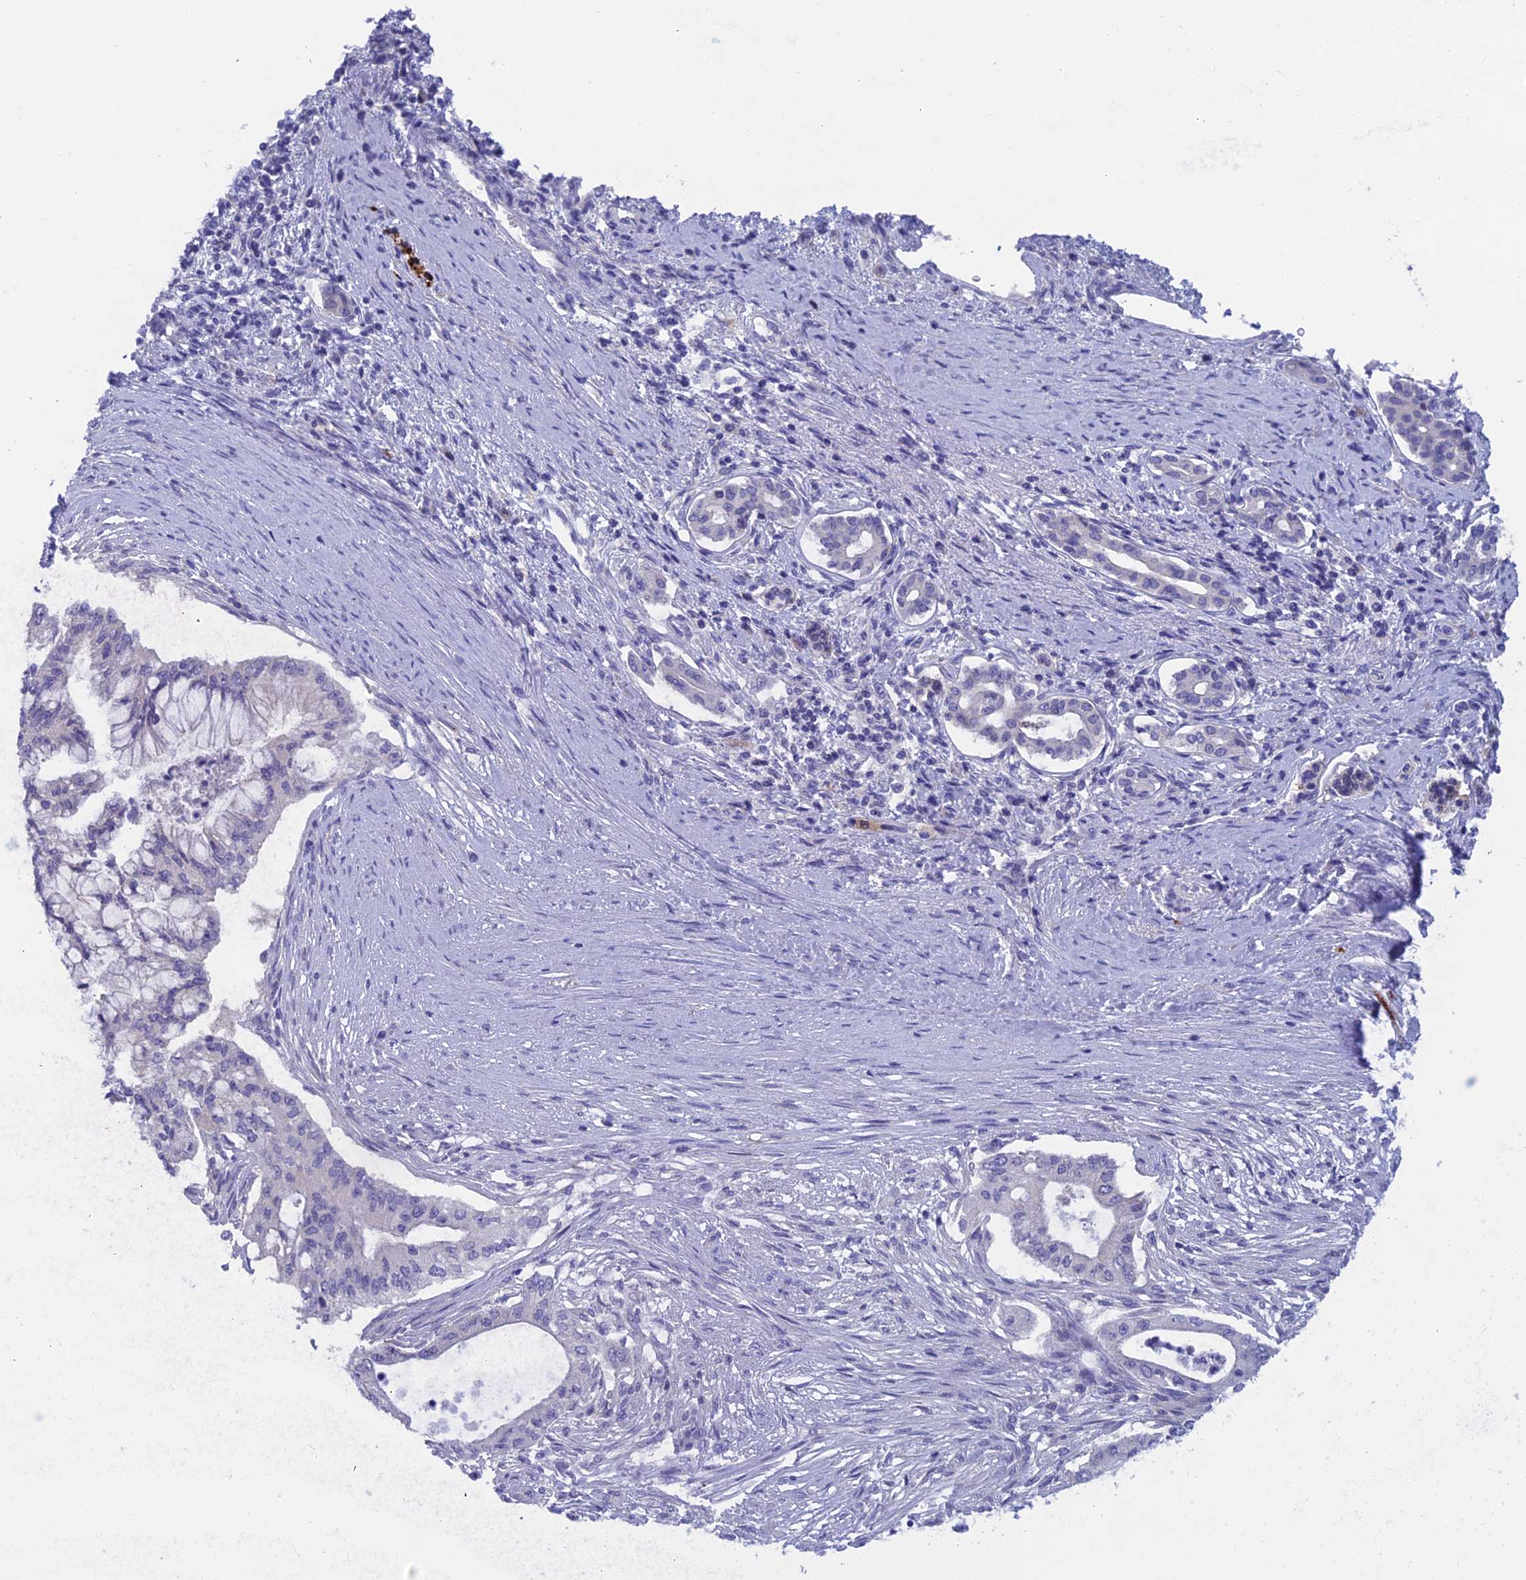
{"staining": {"intensity": "negative", "quantity": "none", "location": "none"}, "tissue": "pancreatic cancer", "cell_type": "Tumor cells", "image_type": "cancer", "snomed": [{"axis": "morphology", "description": "Adenocarcinoma, NOS"}, {"axis": "topography", "description": "Pancreas"}], "caption": "DAB (3,3'-diaminobenzidine) immunohistochemical staining of human pancreatic cancer demonstrates no significant expression in tumor cells.", "gene": "XPO7", "patient": {"sex": "male", "age": 46}}